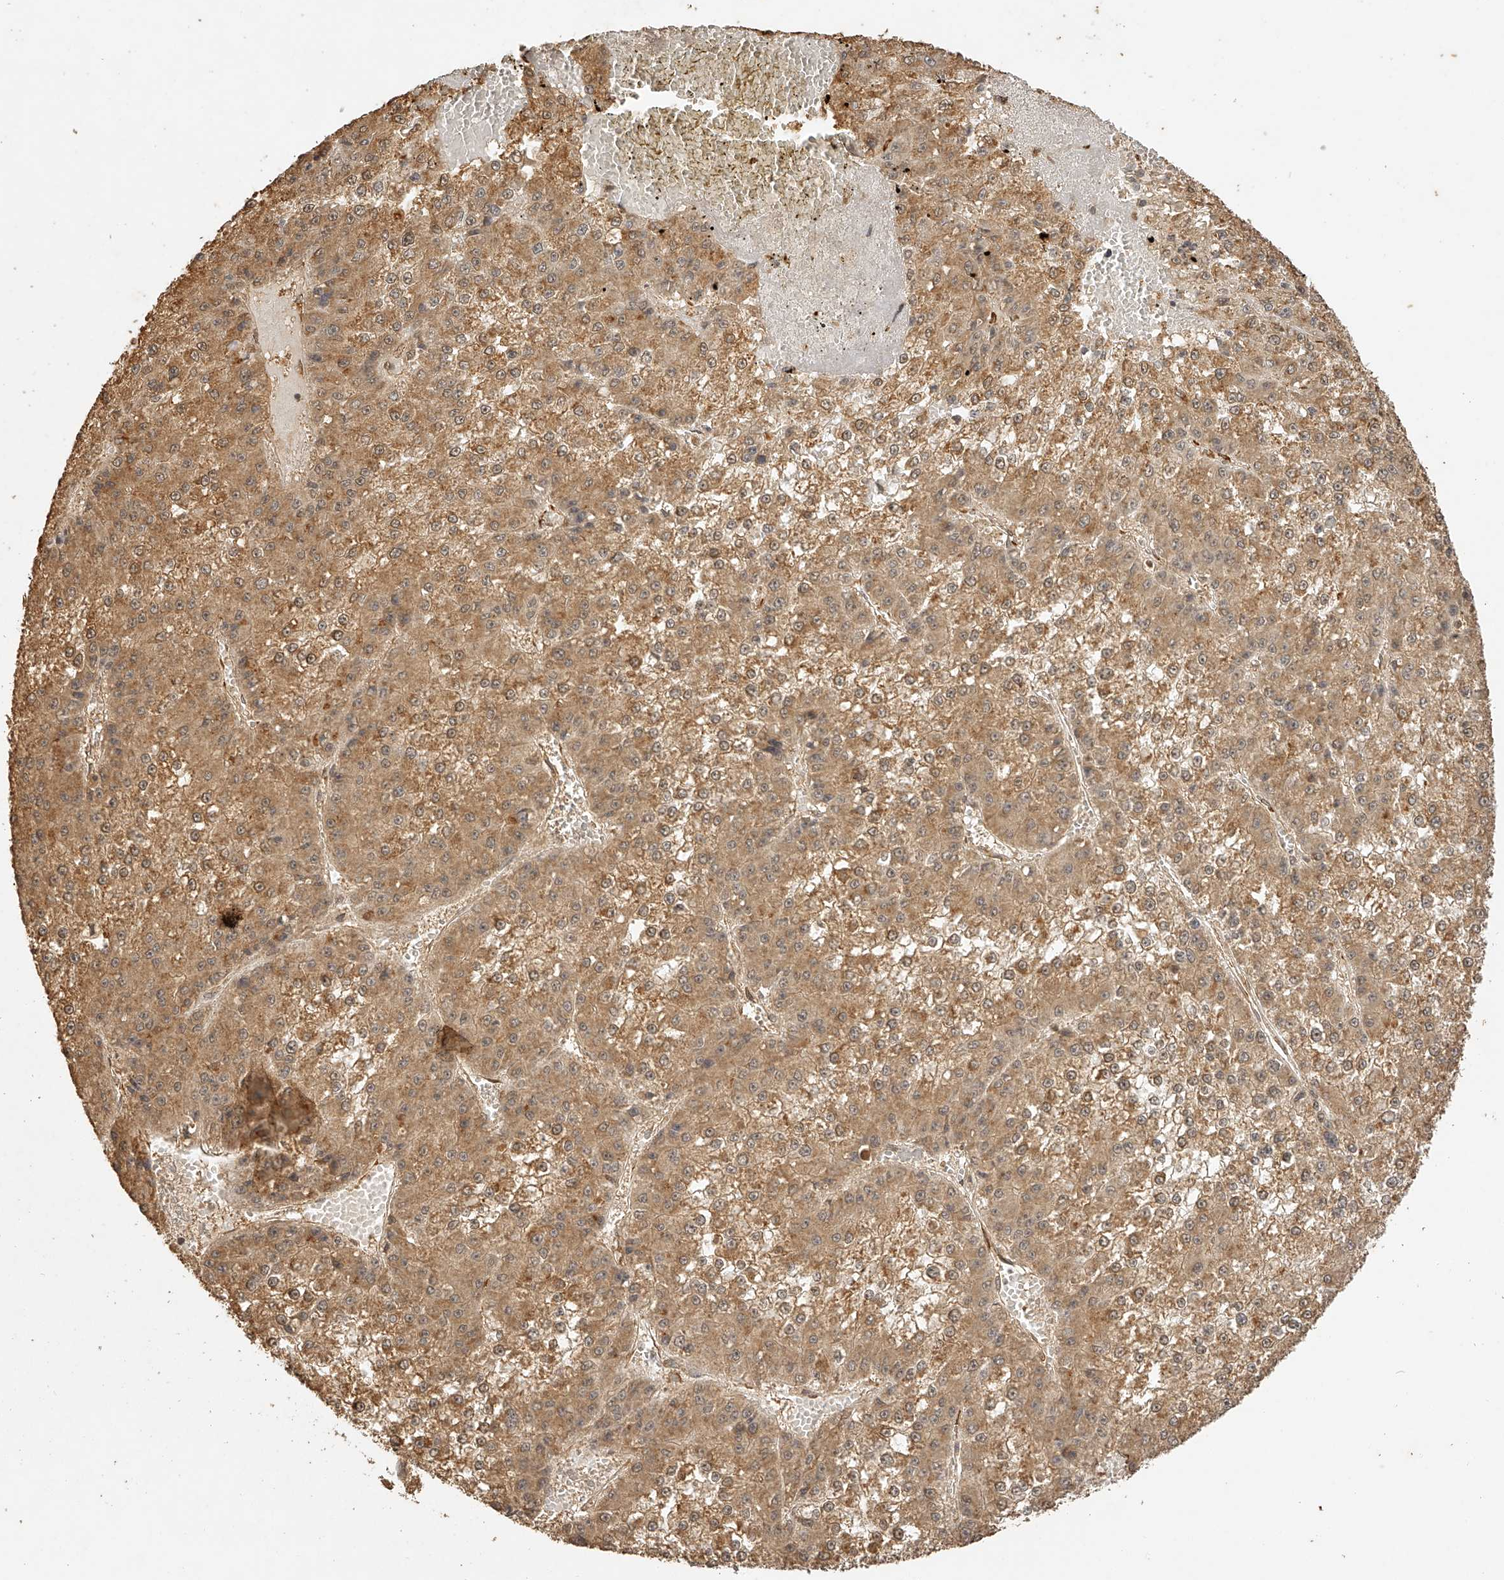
{"staining": {"intensity": "moderate", "quantity": ">75%", "location": "cytoplasmic/membranous"}, "tissue": "liver cancer", "cell_type": "Tumor cells", "image_type": "cancer", "snomed": [{"axis": "morphology", "description": "Carcinoma, Hepatocellular, NOS"}, {"axis": "topography", "description": "Liver"}], "caption": "IHC histopathology image of neoplastic tissue: liver hepatocellular carcinoma stained using IHC displays medium levels of moderate protein expression localized specifically in the cytoplasmic/membranous of tumor cells, appearing as a cytoplasmic/membranous brown color.", "gene": "BCL2L11", "patient": {"sex": "female", "age": 73}}